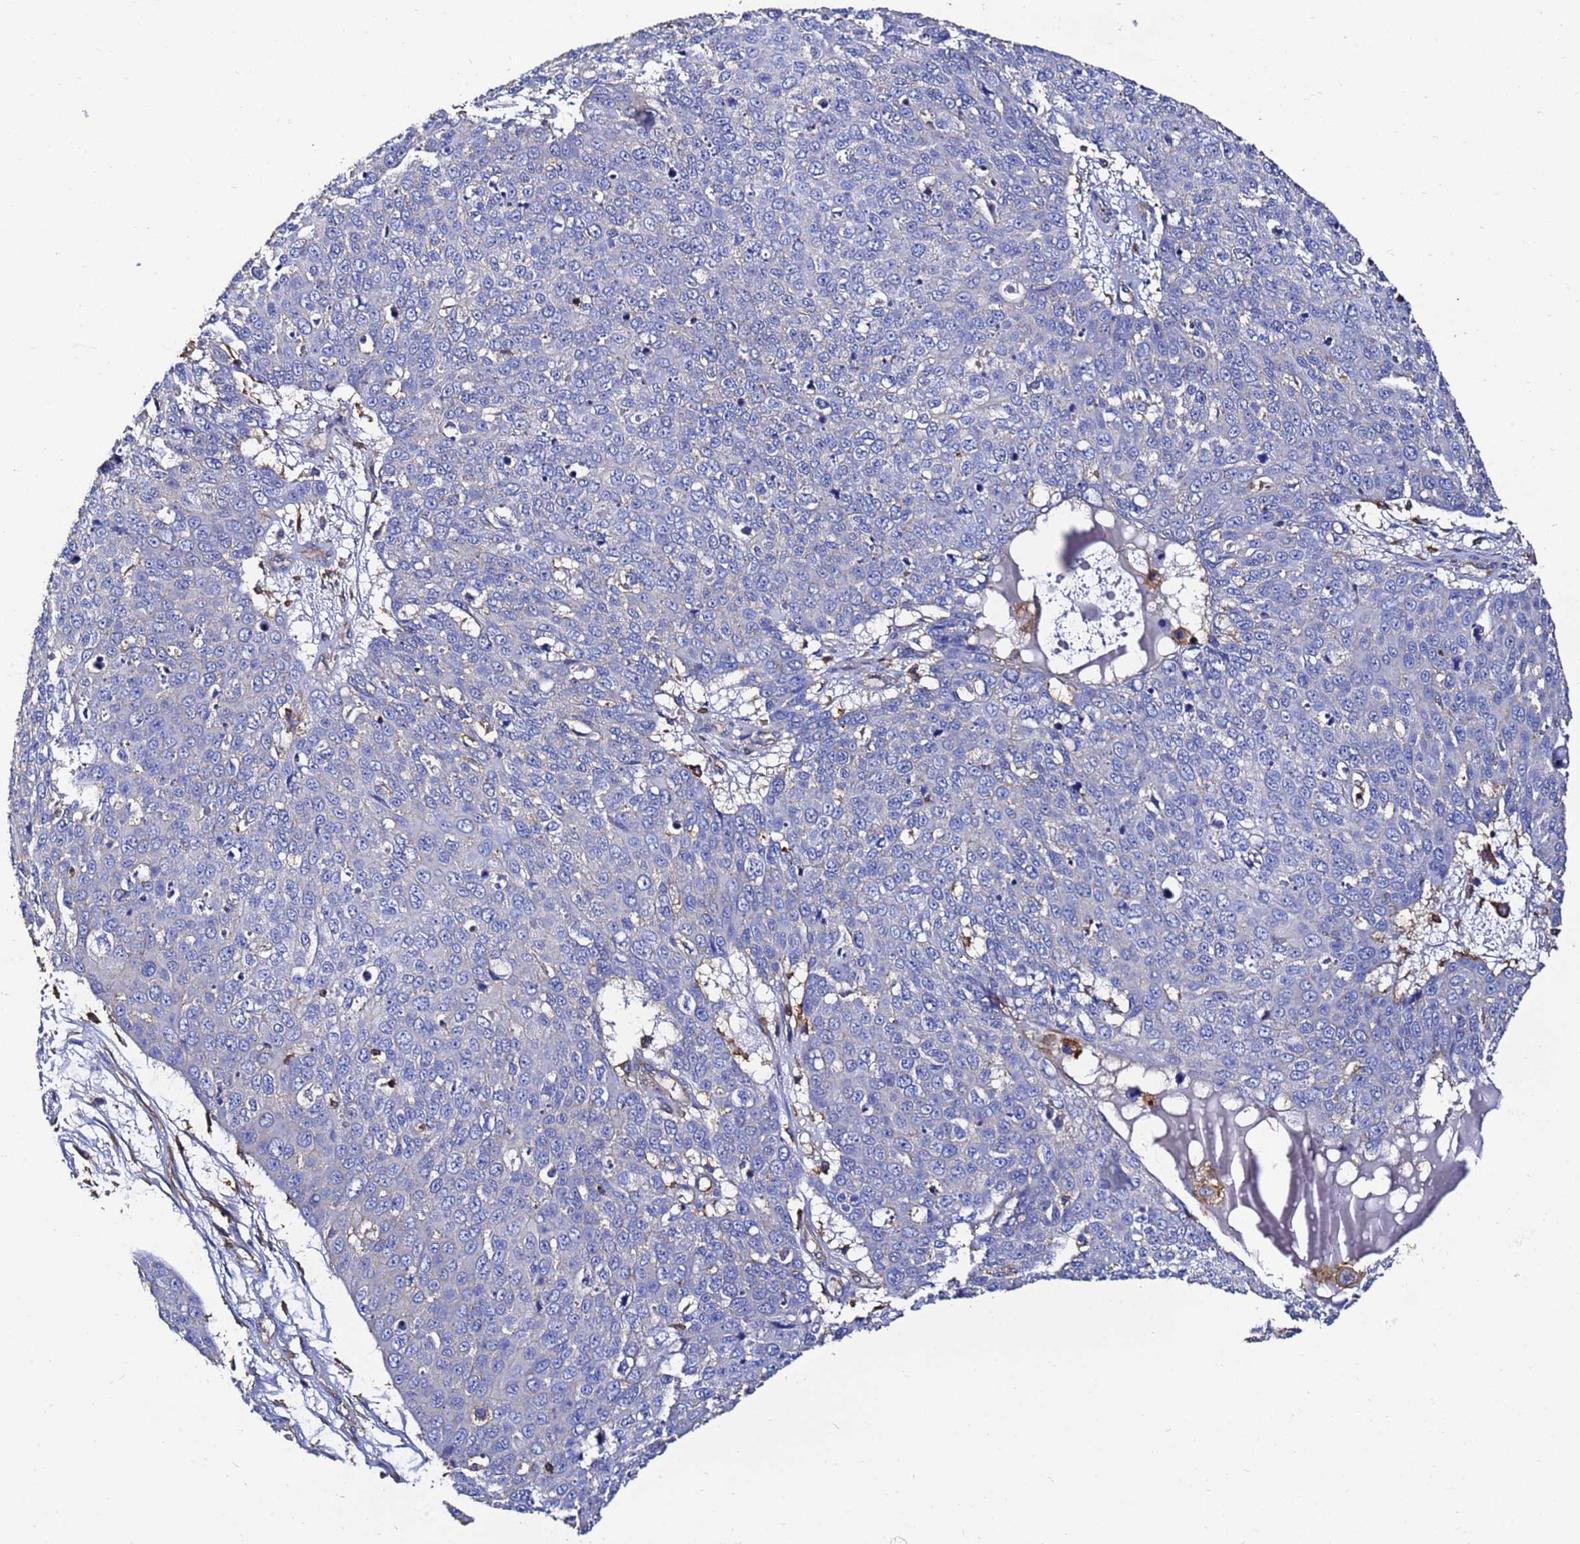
{"staining": {"intensity": "negative", "quantity": "none", "location": "none"}, "tissue": "skin cancer", "cell_type": "Tumor cells", "image_type": "cancer", "snomed": [{"axis": "morphology", "description": "Squamous cell carcinoma, NOS"}, {"axis": "topography", "description": "Skin"}], "caption": "A micrograph of human skin squamous cell carcinoma is negative for staining in tumor cells. The staining was performed using DAB to visualize the protein expression in brown, while the nuclei were stained in blue with hematoxylin (Magnification: 20x).", "gene": "ACTB", "patient": {"sex": "male", "age": 71}}